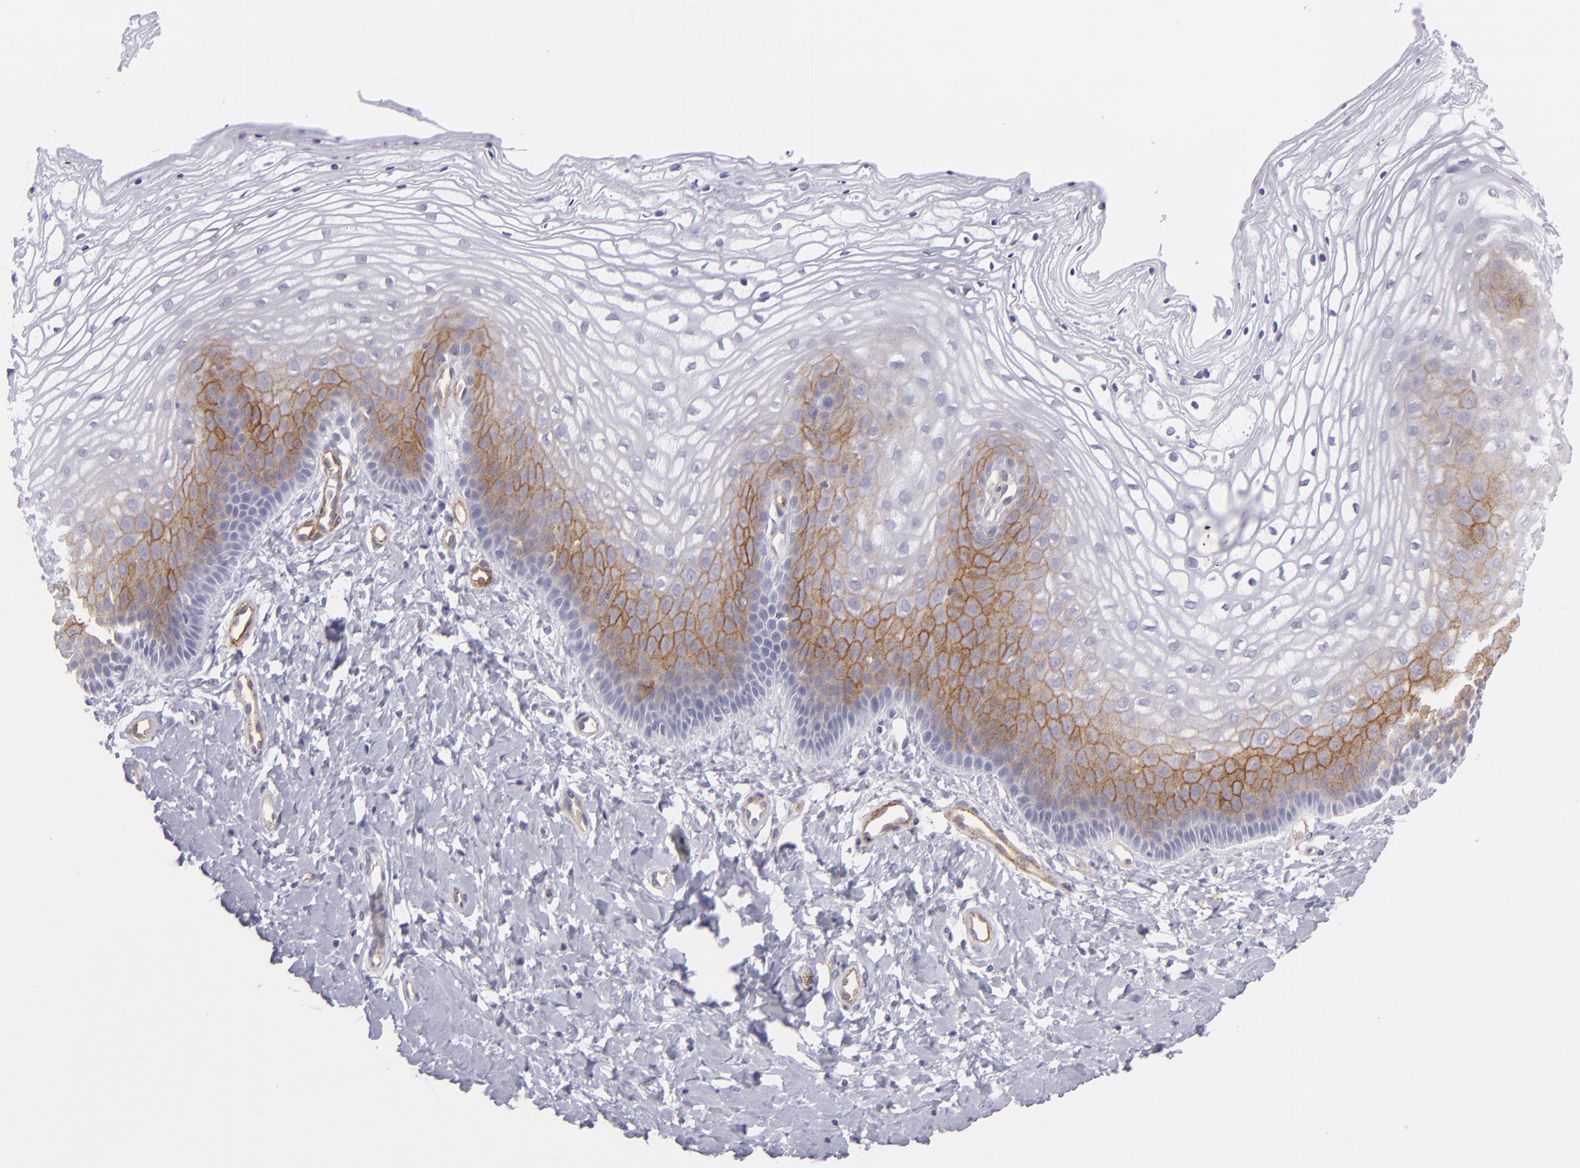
{"staining": {"intensity": "moderate", "quantity": "25%-75%", "location": "cytoplasmic/membranous"}, "tissue": "vagina", "cell_type": "Squamous epithelial cells", "image_type": "normal", "snomed": [{"axis": "morphology", "description": "Normal tissue, NOS"}, {"axis": "topography", "description": "Vagina"}], "caption": "IHC micrograph of unremarkable human vagina stained for a protein (brown), which demonstrates medium levels of moderate cytoplasmic/membranous positivity in about 25%-75% of squamous epithelial cells.", "gene": "THBD", "patient": {"sex": "female", "age": 68}}